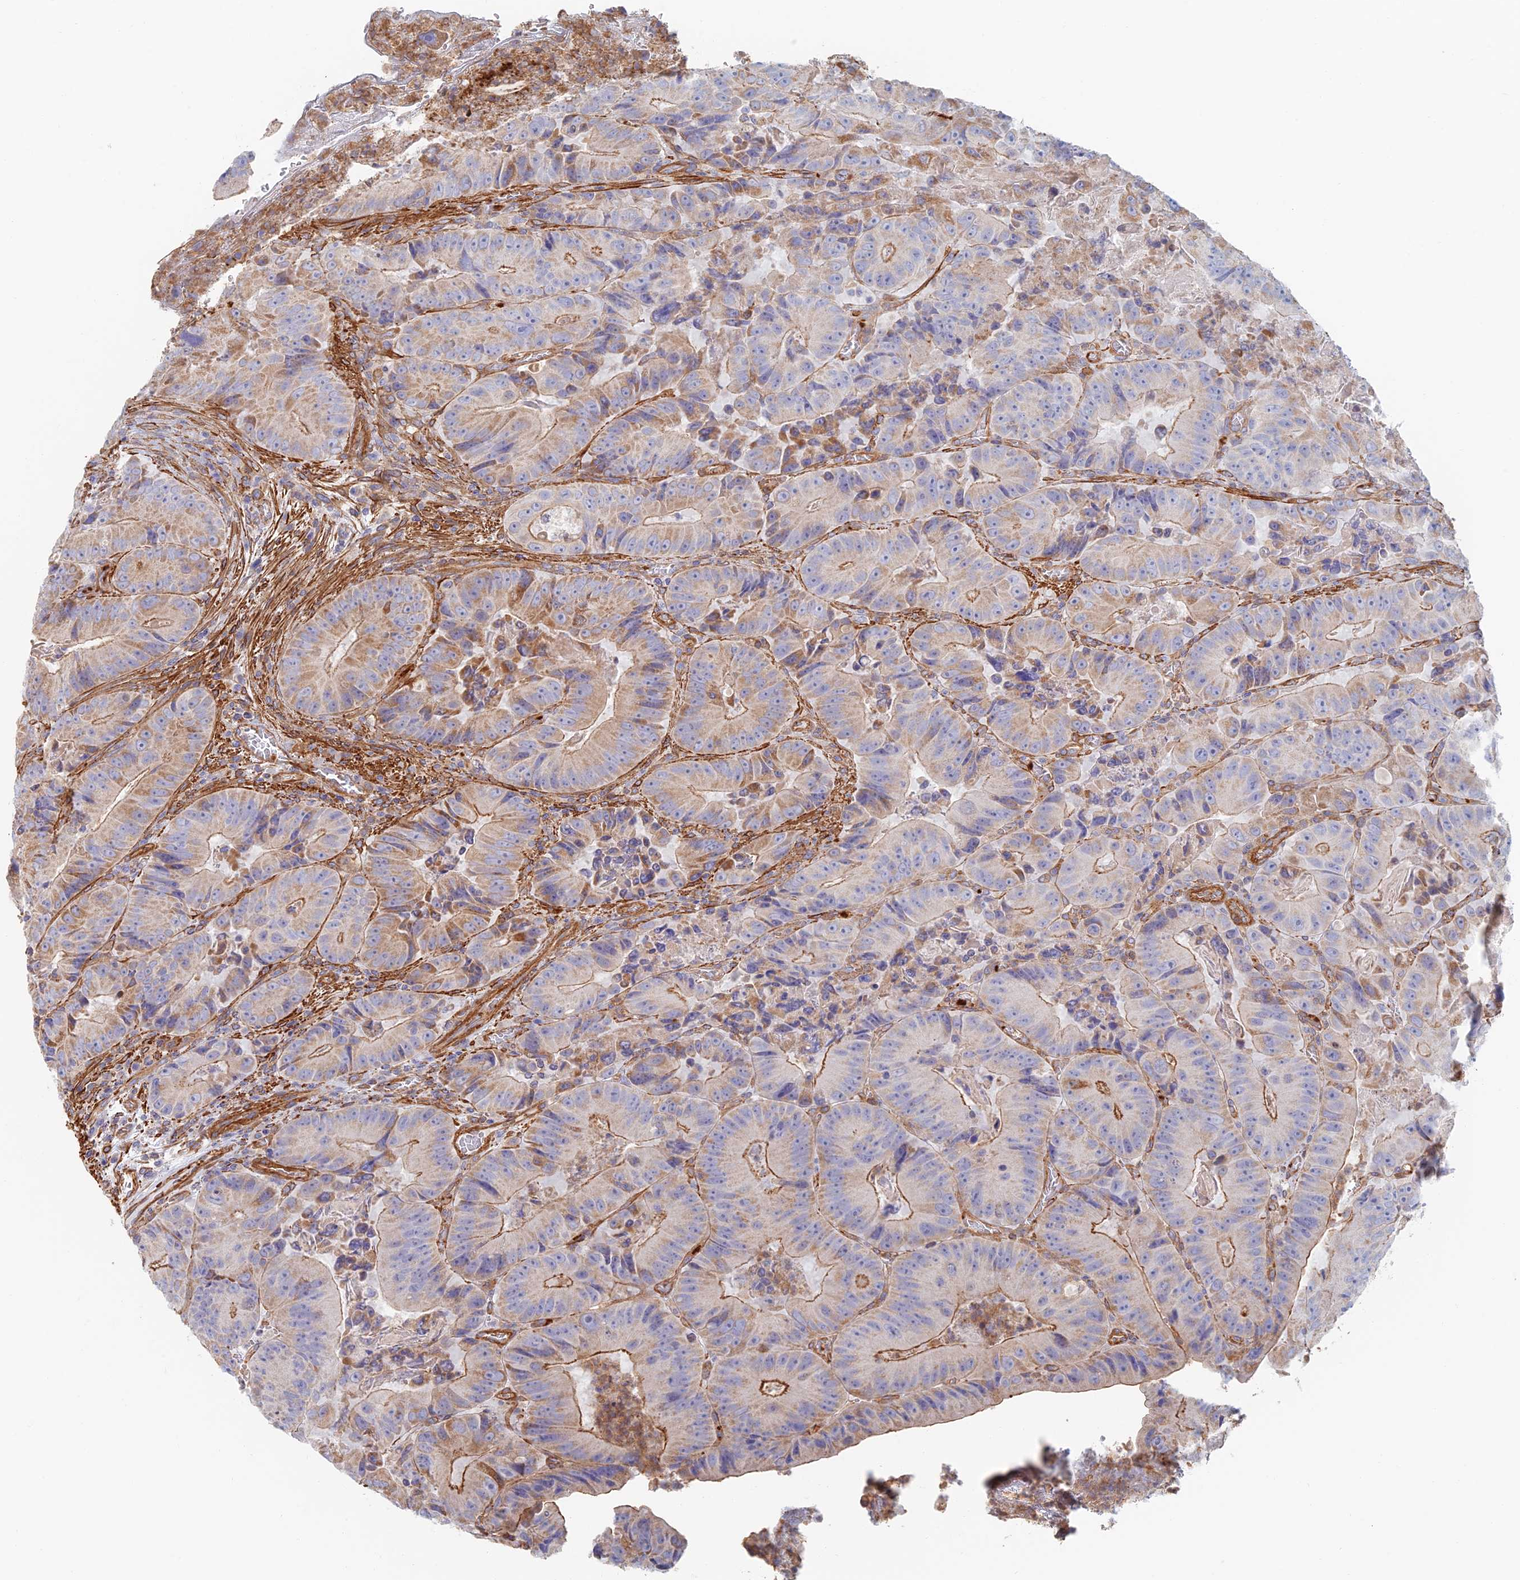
{"staining": {"intensity": "moderate", "quantity": "25%-75%", "location": "cytoplasmic/membranous"}, "tissue": "colorectal cancer", "cell_type": "Tumor cells", "image_type": "cancer", "snomed": [{"axis": "morphology", "description": "Adenocarcinoma, NOS"}, {"axis": "topography", "description": "Colon"}], "caption": "An image showing moderate cytoplasmic/membranous staining in approximately 25%-75% of tumor cells in colorectal cancer (adenocarcinoma), as visualized by brown immunohistochemical staining.", "gene": "PAK4", "patient": {"sex": "female", "age": 86}}